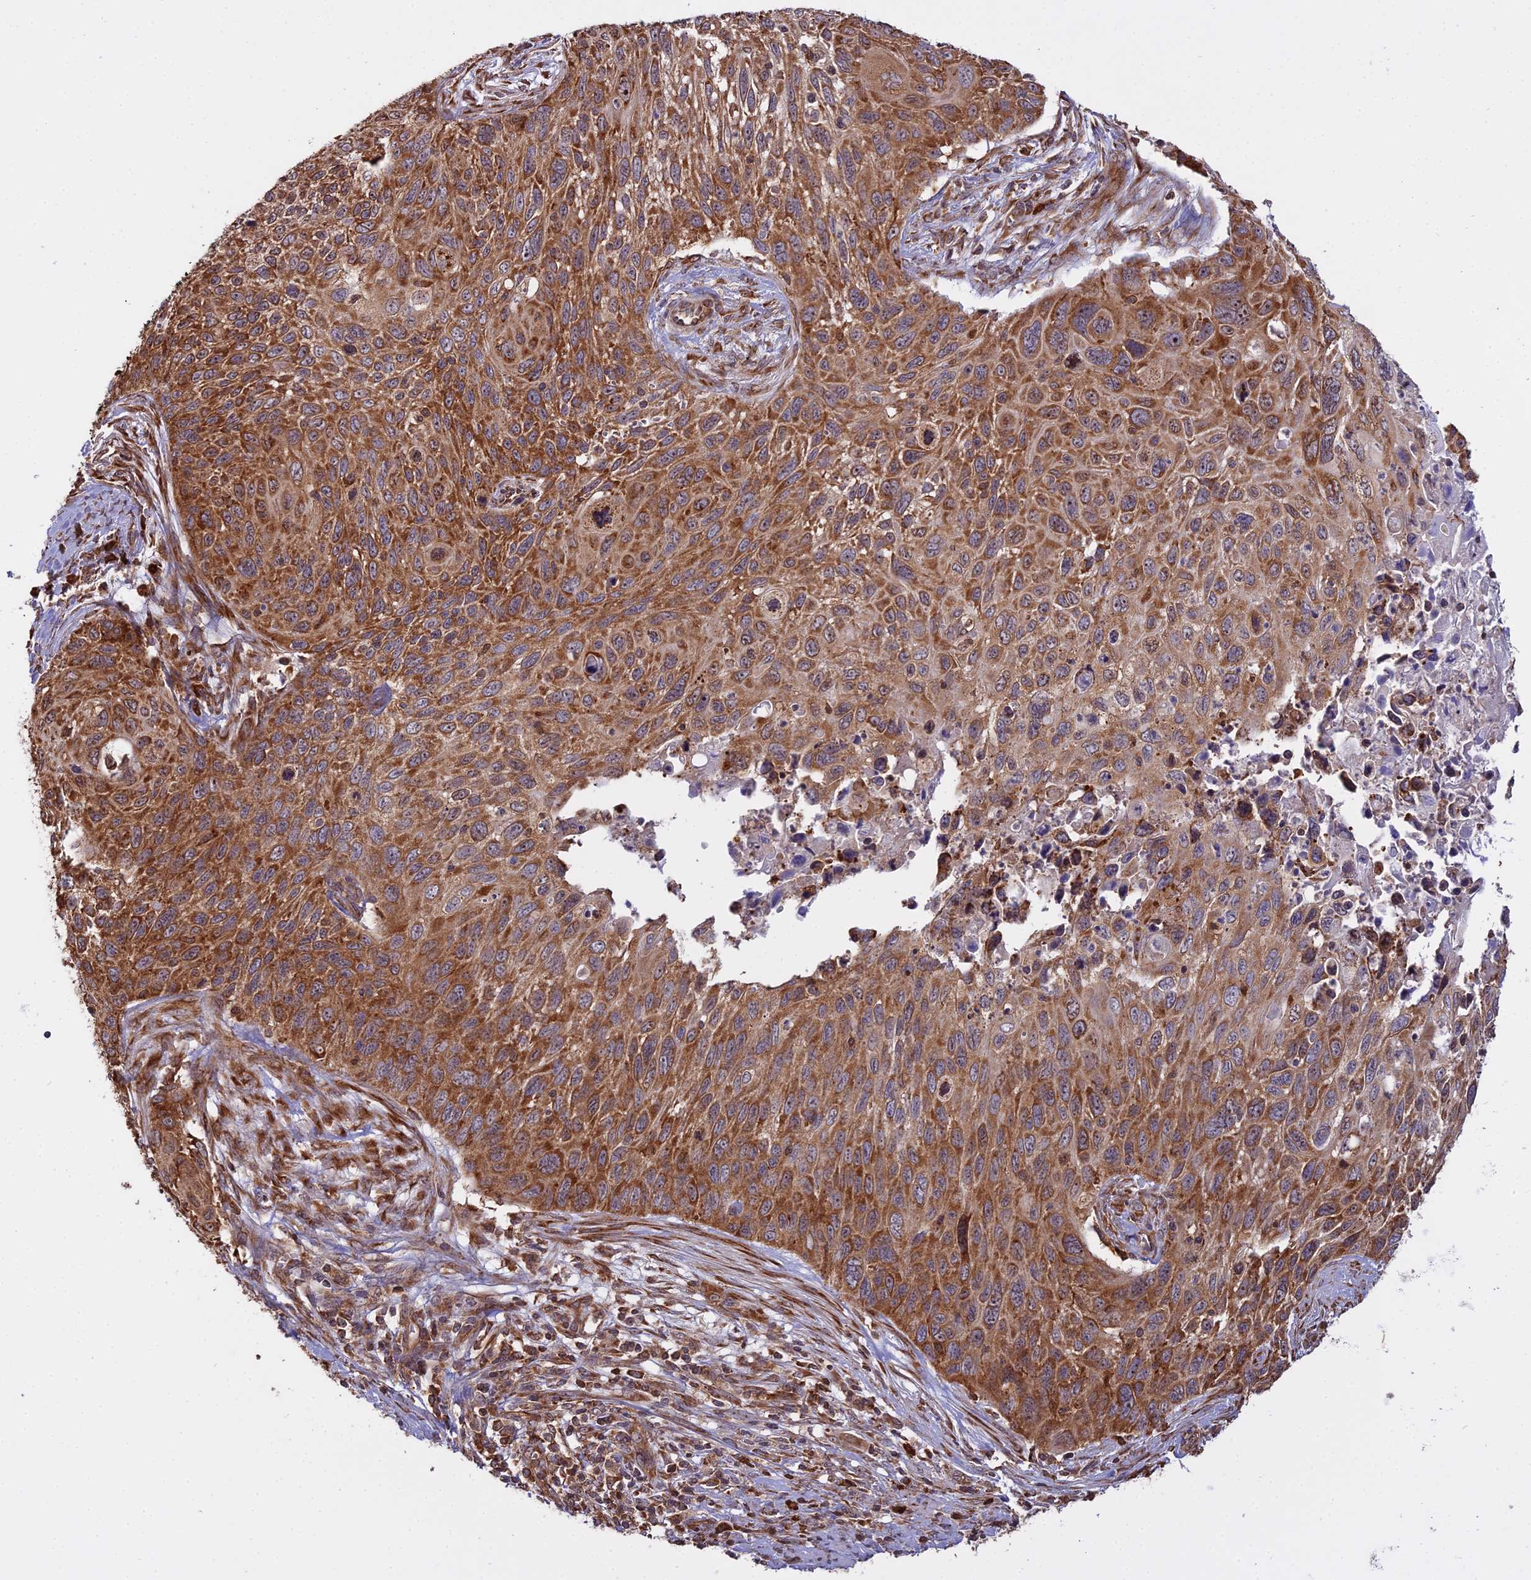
{"staining": {"intensity": "moderate", "quantity": ">75%", "location": "cytoplasmic/membranous"}, "tissue": "cervical cancer", "cell_type": "Tumor cells", "image_type": "cancer", "snomed": [{"axis": "morphology", "description": "Squamous cell carcinoma, NOS"}, {"axis": "topography", "description": "Cervix"}], "caption": "Protein expression analysis of human squamous cell carcinoma (cervical) reveals moderate cytoplasmic/membranous positivity in approximately >75% of tumor cells.", "gene": "RPL26", "patient": {"sex": "female", "age": 70}}